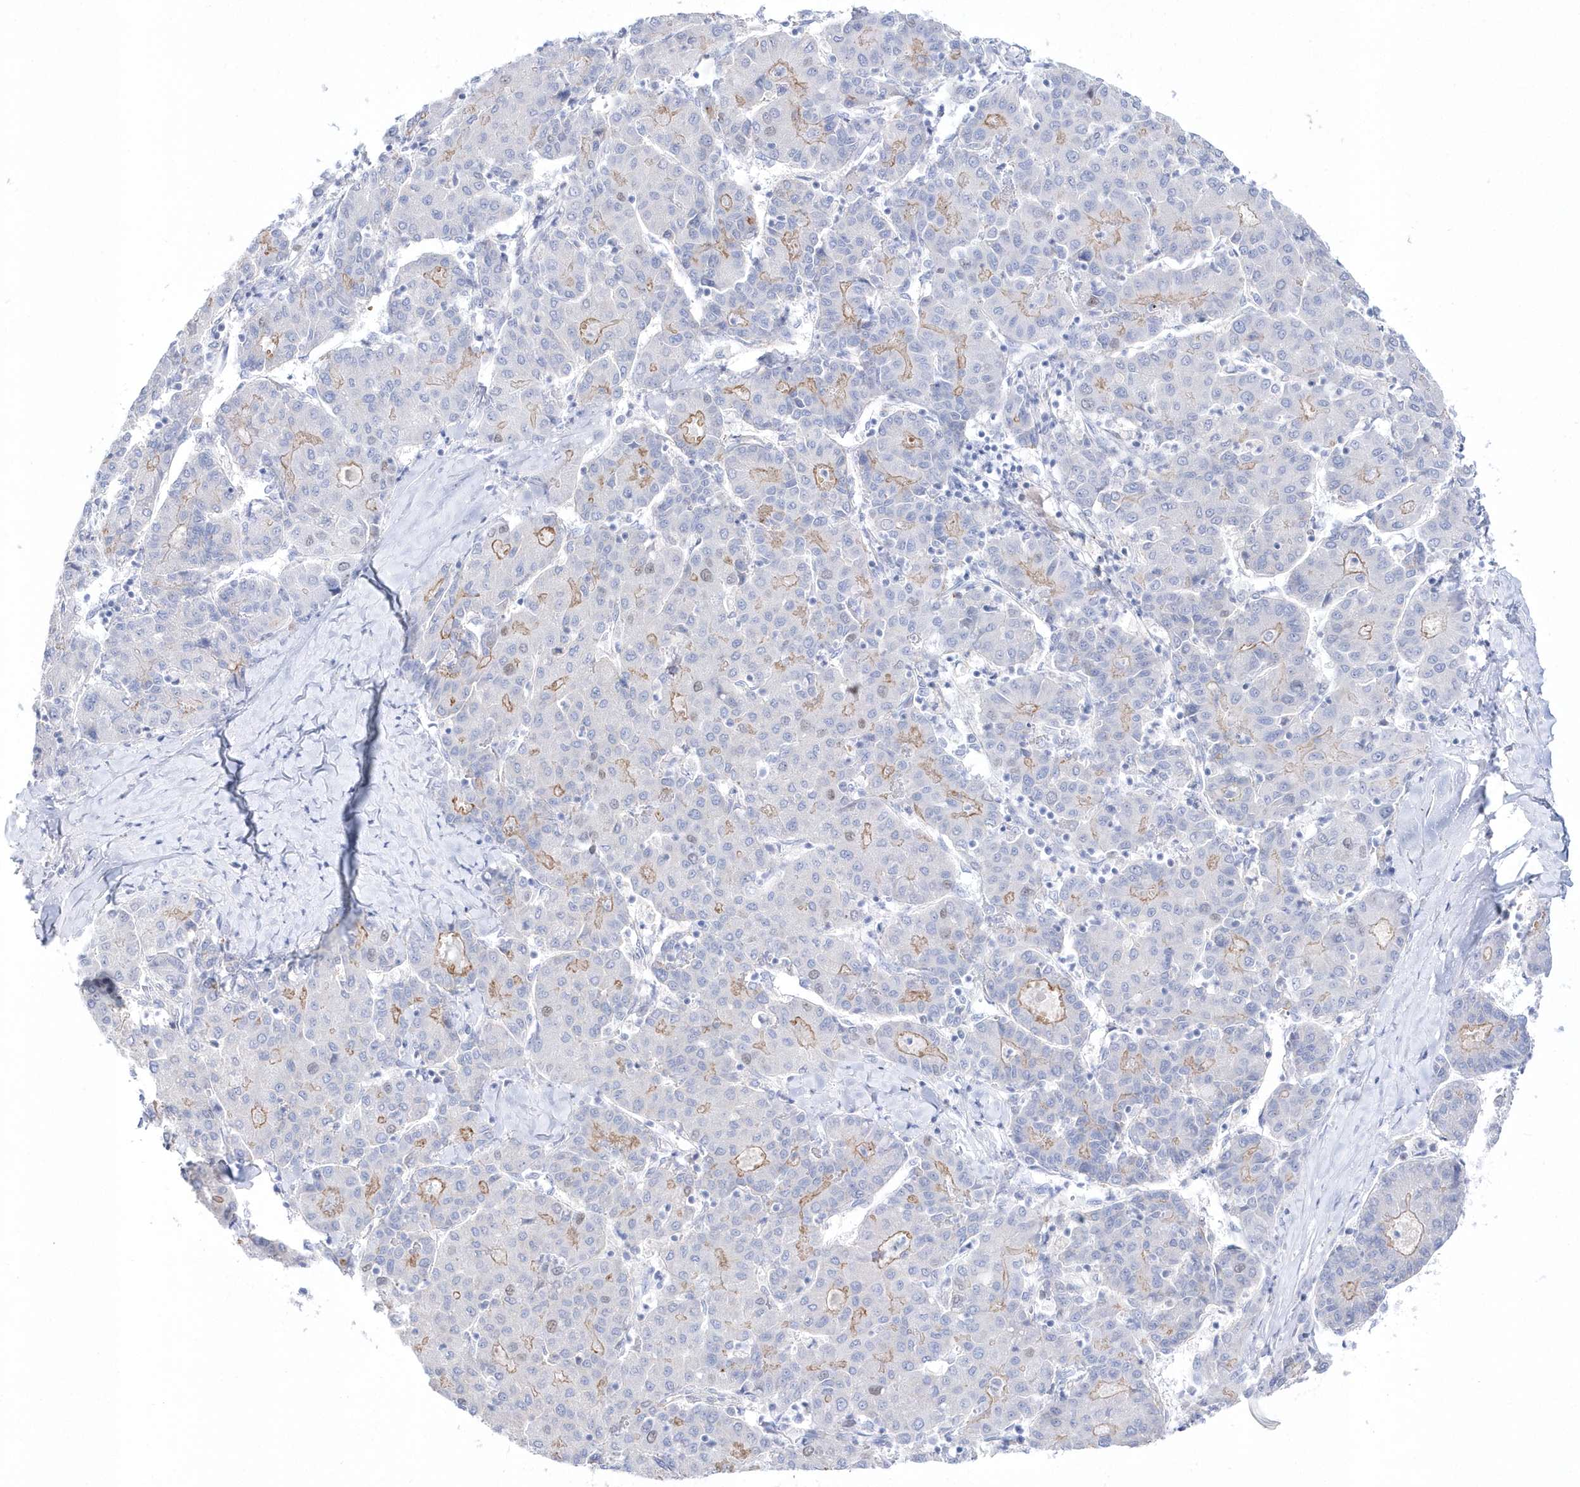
{"staining": {"intensity": "moderate", "quantity": "<25%", "location": "cytoplasmic/membranous"}, "tissue": "liver cancer", "cell_type": "Tumor cells", "image_type": "cancer", "snomed": [{"axis": "morphology", "description": "Carcinoma, Hepatocellular, NOS"}, {"axis": "topography", "description": "Liver"}], "caption": "Immunohistochemistry (IHC) of human liver cancer reveals low levels of moderate cytoplasmic/membranous staining in approximately <25% of tumor cells.", "gene": "TMCO6", "patient": {"sex": "male", "age": 65}}